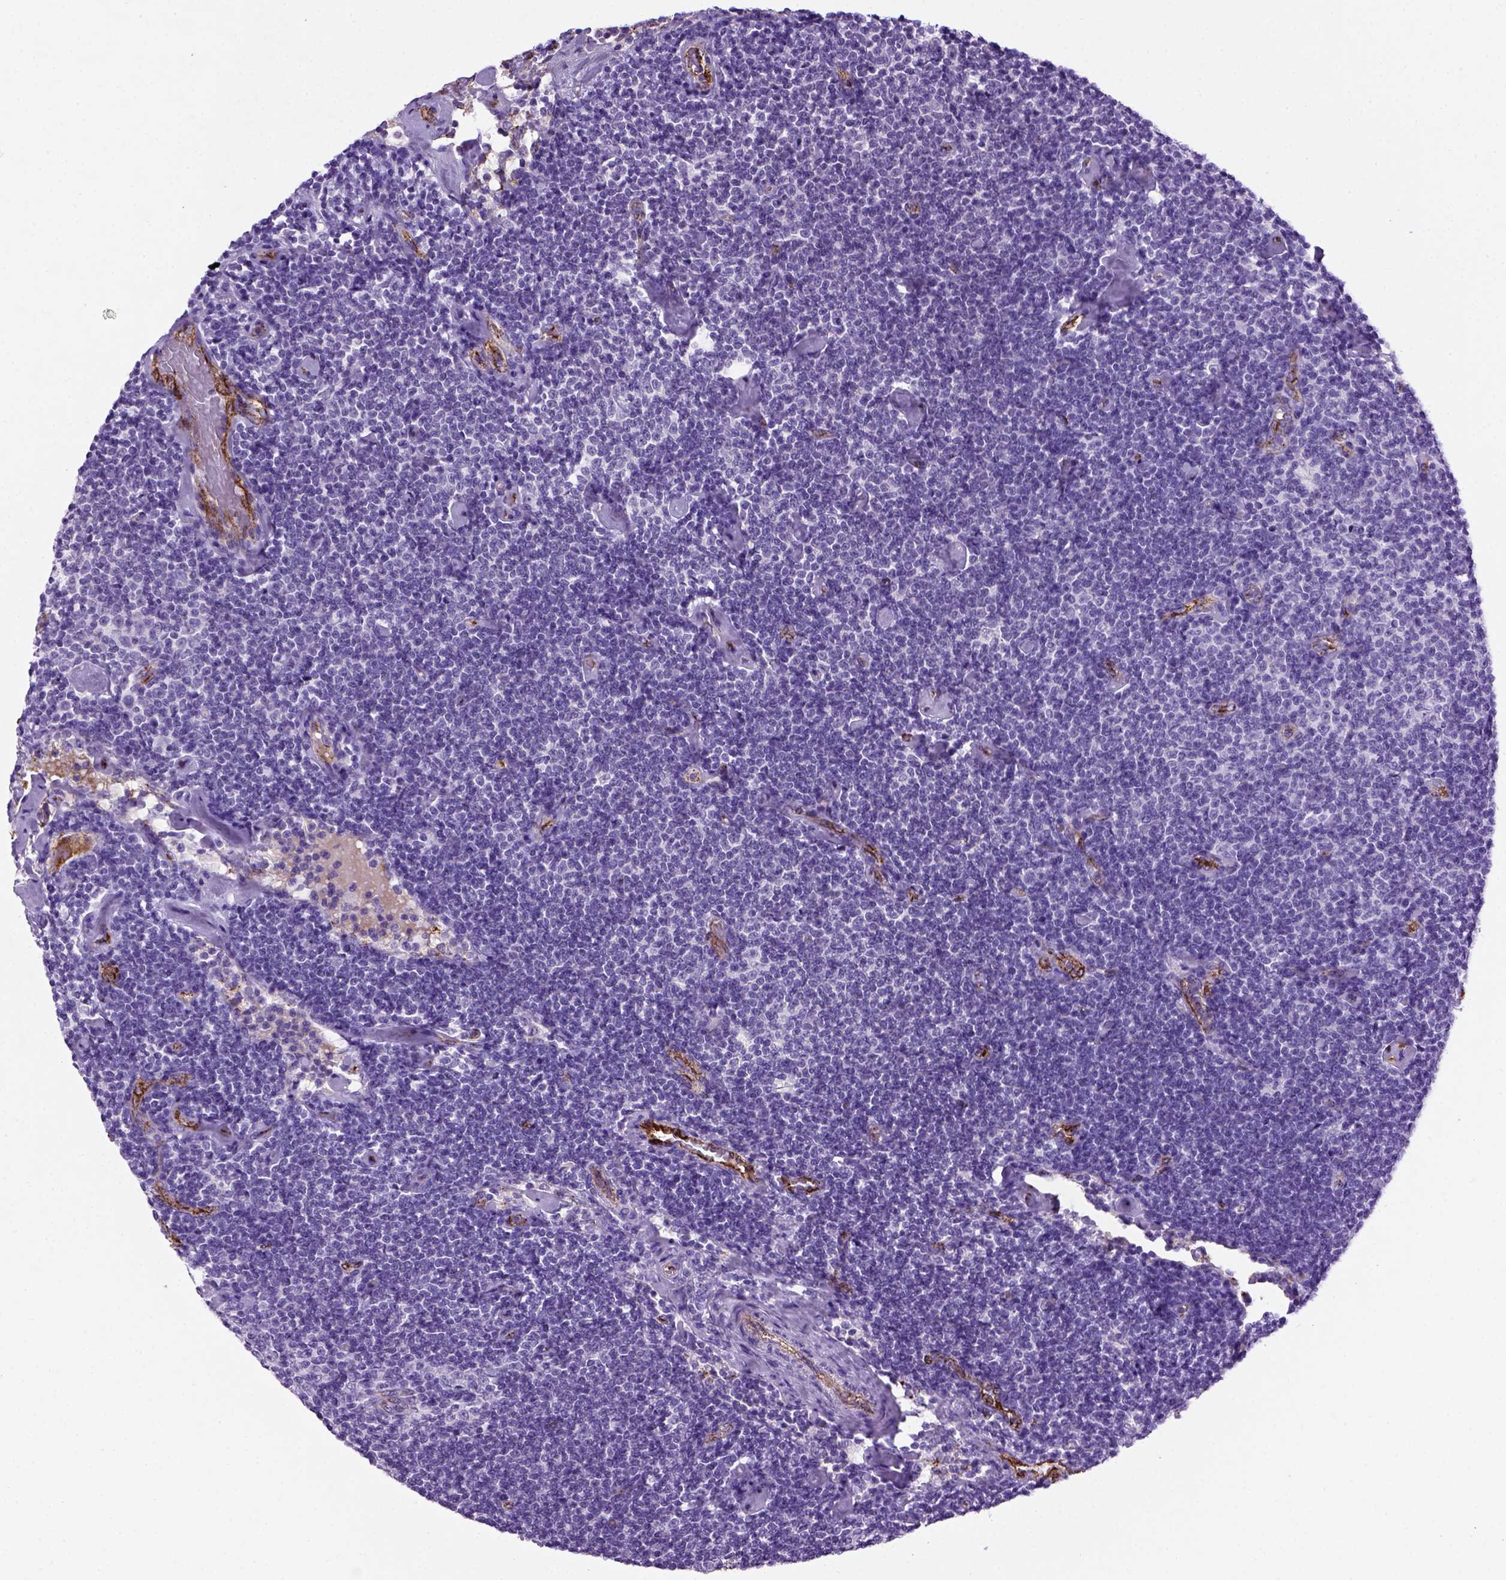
{"staining": {"intensity": "negative", "quantity": "none", "location": "none"}, "tissue": "lymphoma", "cell_type": "Tumor cells", "image_type": "cancer", "snomed": [{"axis": "morphology", "description": "Malignant lymphoma, non-Hodgkin's type, Low grade"}, {"axis": "topography", "description": "Lymph node"}], "caption": "Tumor cells are negative for brown protein staining in malignant lymphoma, non-Hodgkin's type (low-grade).", "gene": "VWF", "patient": {"sex": "male", "age": 81}}